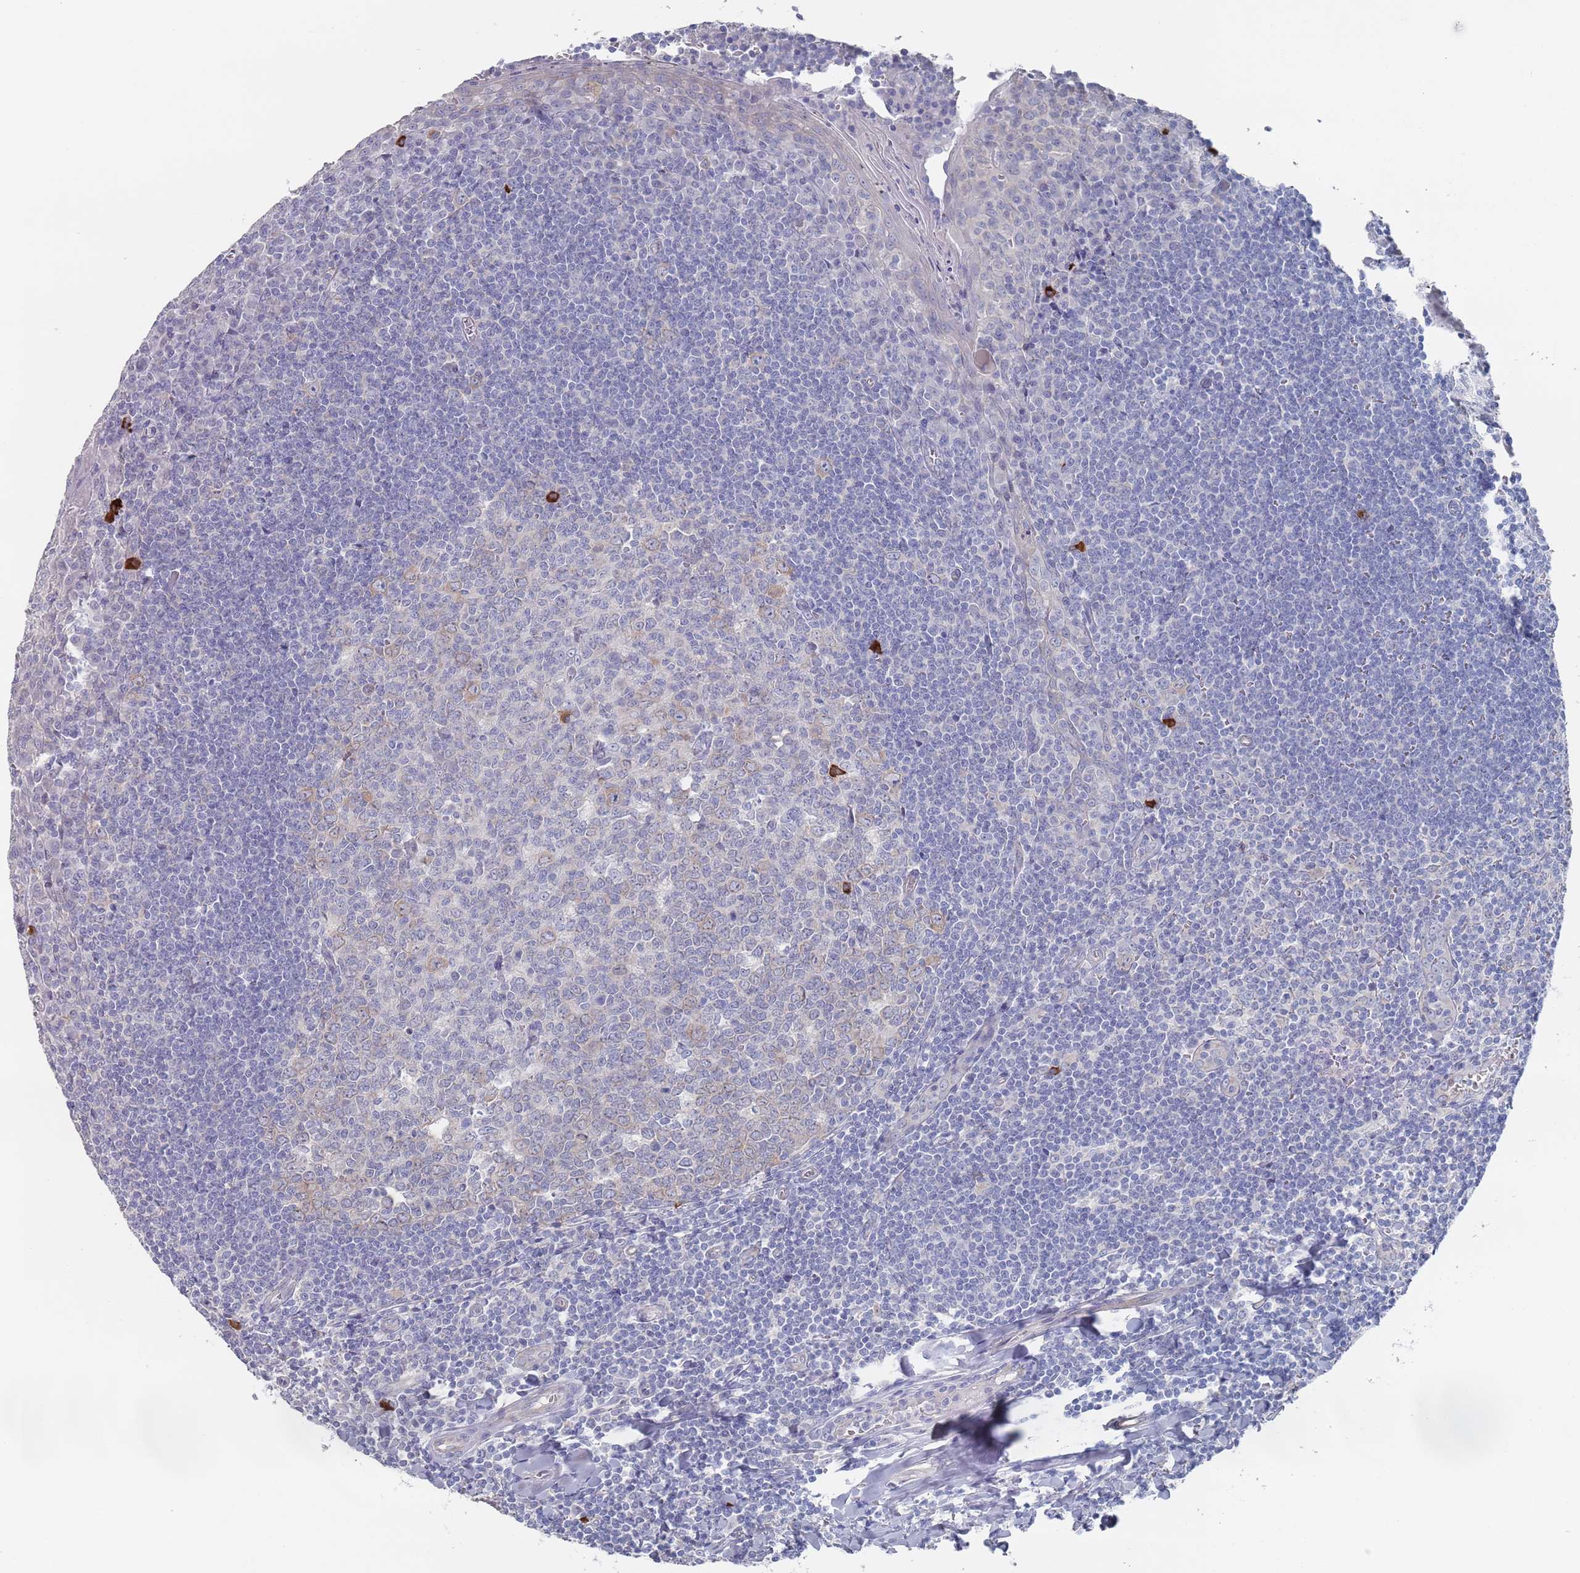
{"staining": {"intensity": "negative", "quantity": "none", "location": "none"}, "tissue": "tonsil", "cell_type": "Germinal center cells", "image_type": "normal", "snomed": [{"axis": "morphology", "description": "Normal tissue, NOS"}, {"axis": "topography", "description": "Tonsil"}], "caption": "Germinal center cells are negative for brown protein staining in unremarkable tonsil.", "gene": "TMCO3", "patient": {"sex": "male", "age": 27}}